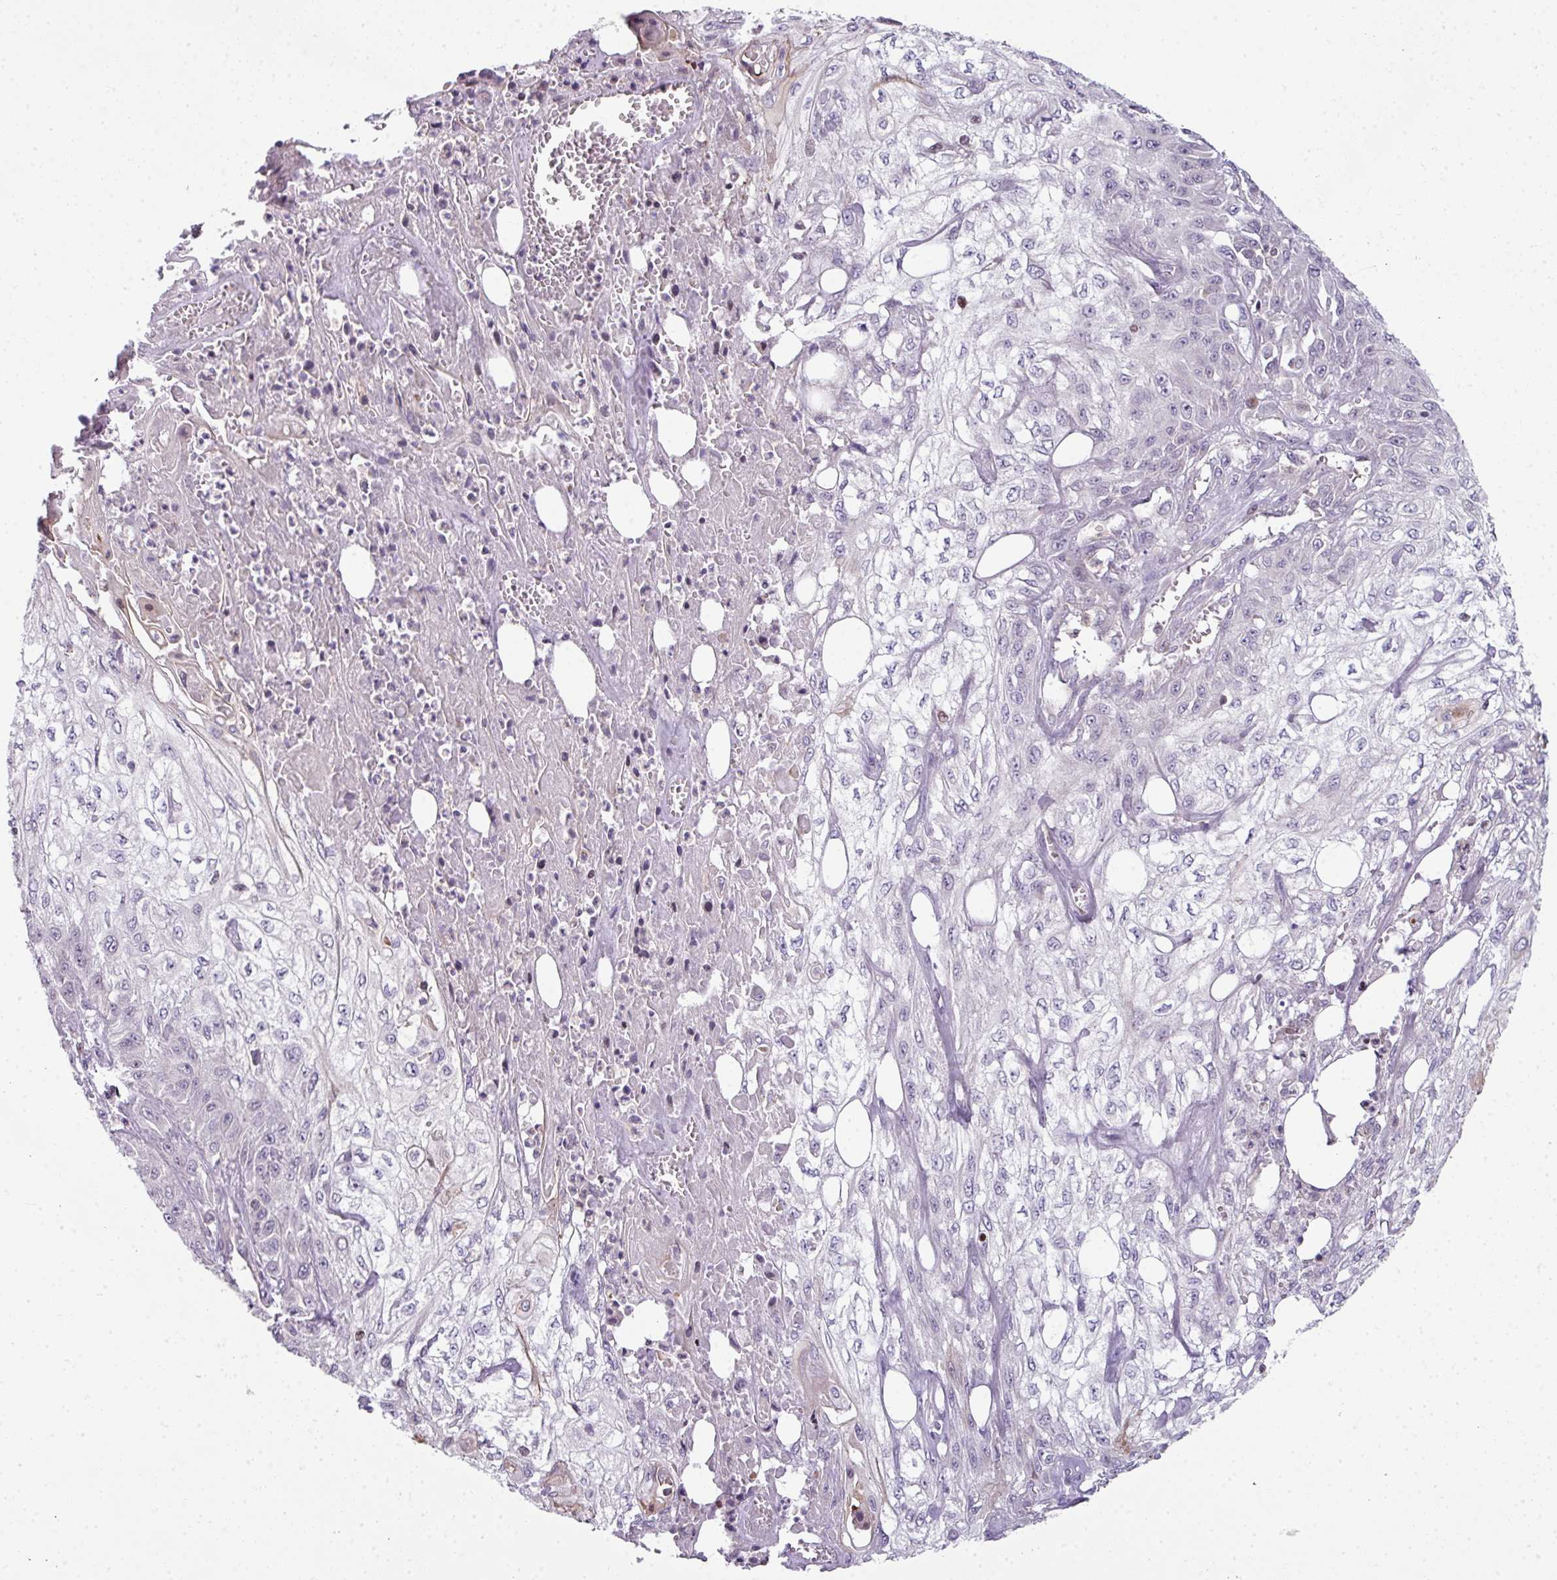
{"staining": {"intensity": "negative", "quantity": "none", "location": "none"}, "tissue": "skin cancer", "cell_type": "Tumor cells", "image_type": "cancer", "snomed": [{"axis": "morphology", "description": "Squamous cell carcinoma, NOS"}, {"axis": "morphology", "description": "Squamous cell carcinoma, metastatic, NOS"}, {"axis": "topography", "description": "Skin"}, {"axis": "topography", "description": "Lymph node"}], "caption": "Immunohistochemistry (IHC) histopathology image of skin cancer (metastatic squamous cell carcinoma) stained for a protein (brown), which shows no positivity in tumor cells. (Immunohistochemistry (IHC), brightfield microscopy, high magnification).", "gene": "STAT5A", "patient": {"sex": "male", "age": 75}}